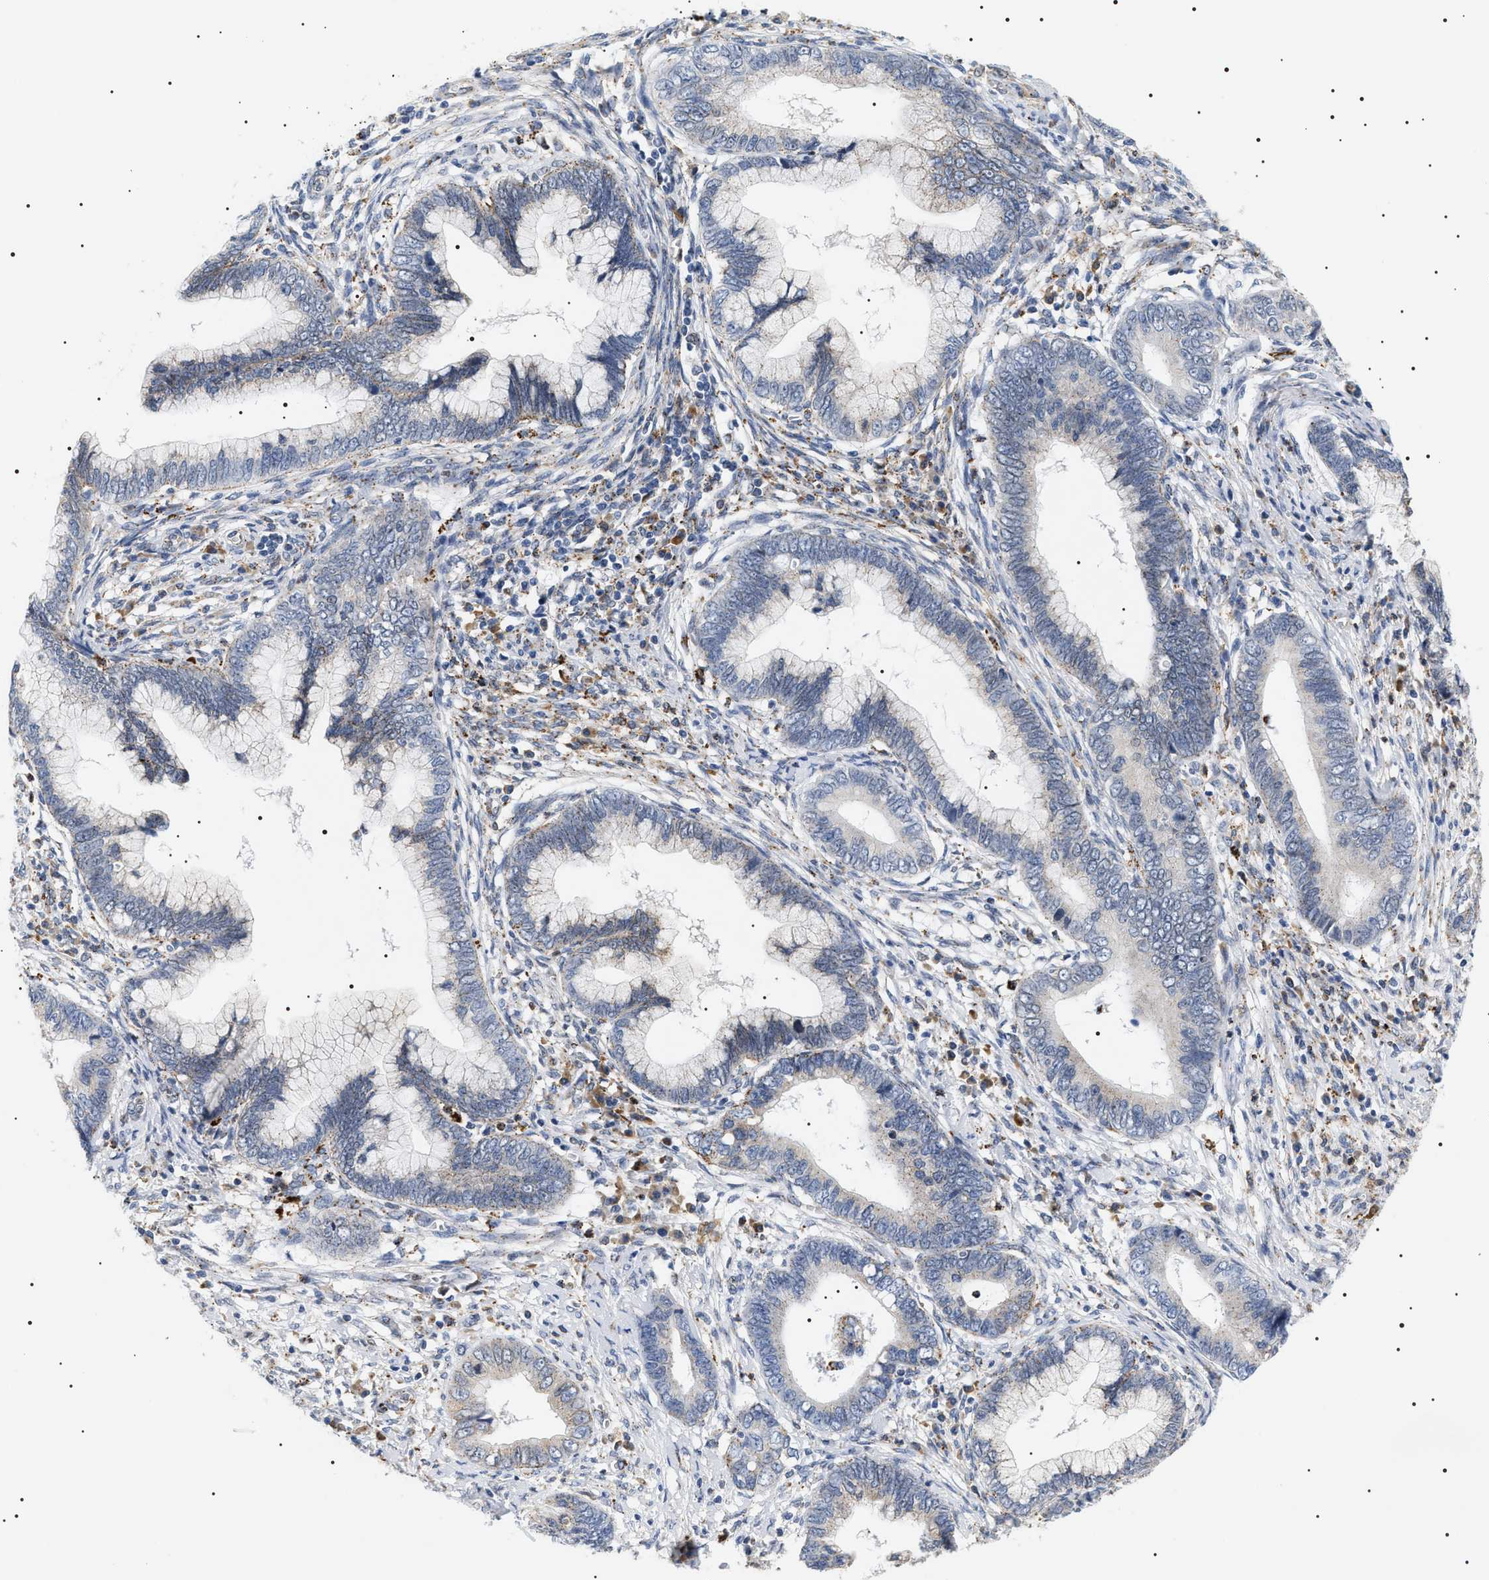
{"staining": {"intensity": "weak", "quantity": "<25%", "location": "cytoplasmic/membranous"}, "tissue": "cervical cancer", "cell_type": "Tumor cells", "image_type": "cancer", "snomed": [{"axis": "morphology", "description": "Adenocarcinoma, NOS"}, {"axis": "topography", "description": "Cervix"}], "caption": "A histopathology image of human cervical adenocarcinoma is negative for staining in tumor cells.", "gene": "HSD17B11", "patient": {"sex": "female", "age": 44}}